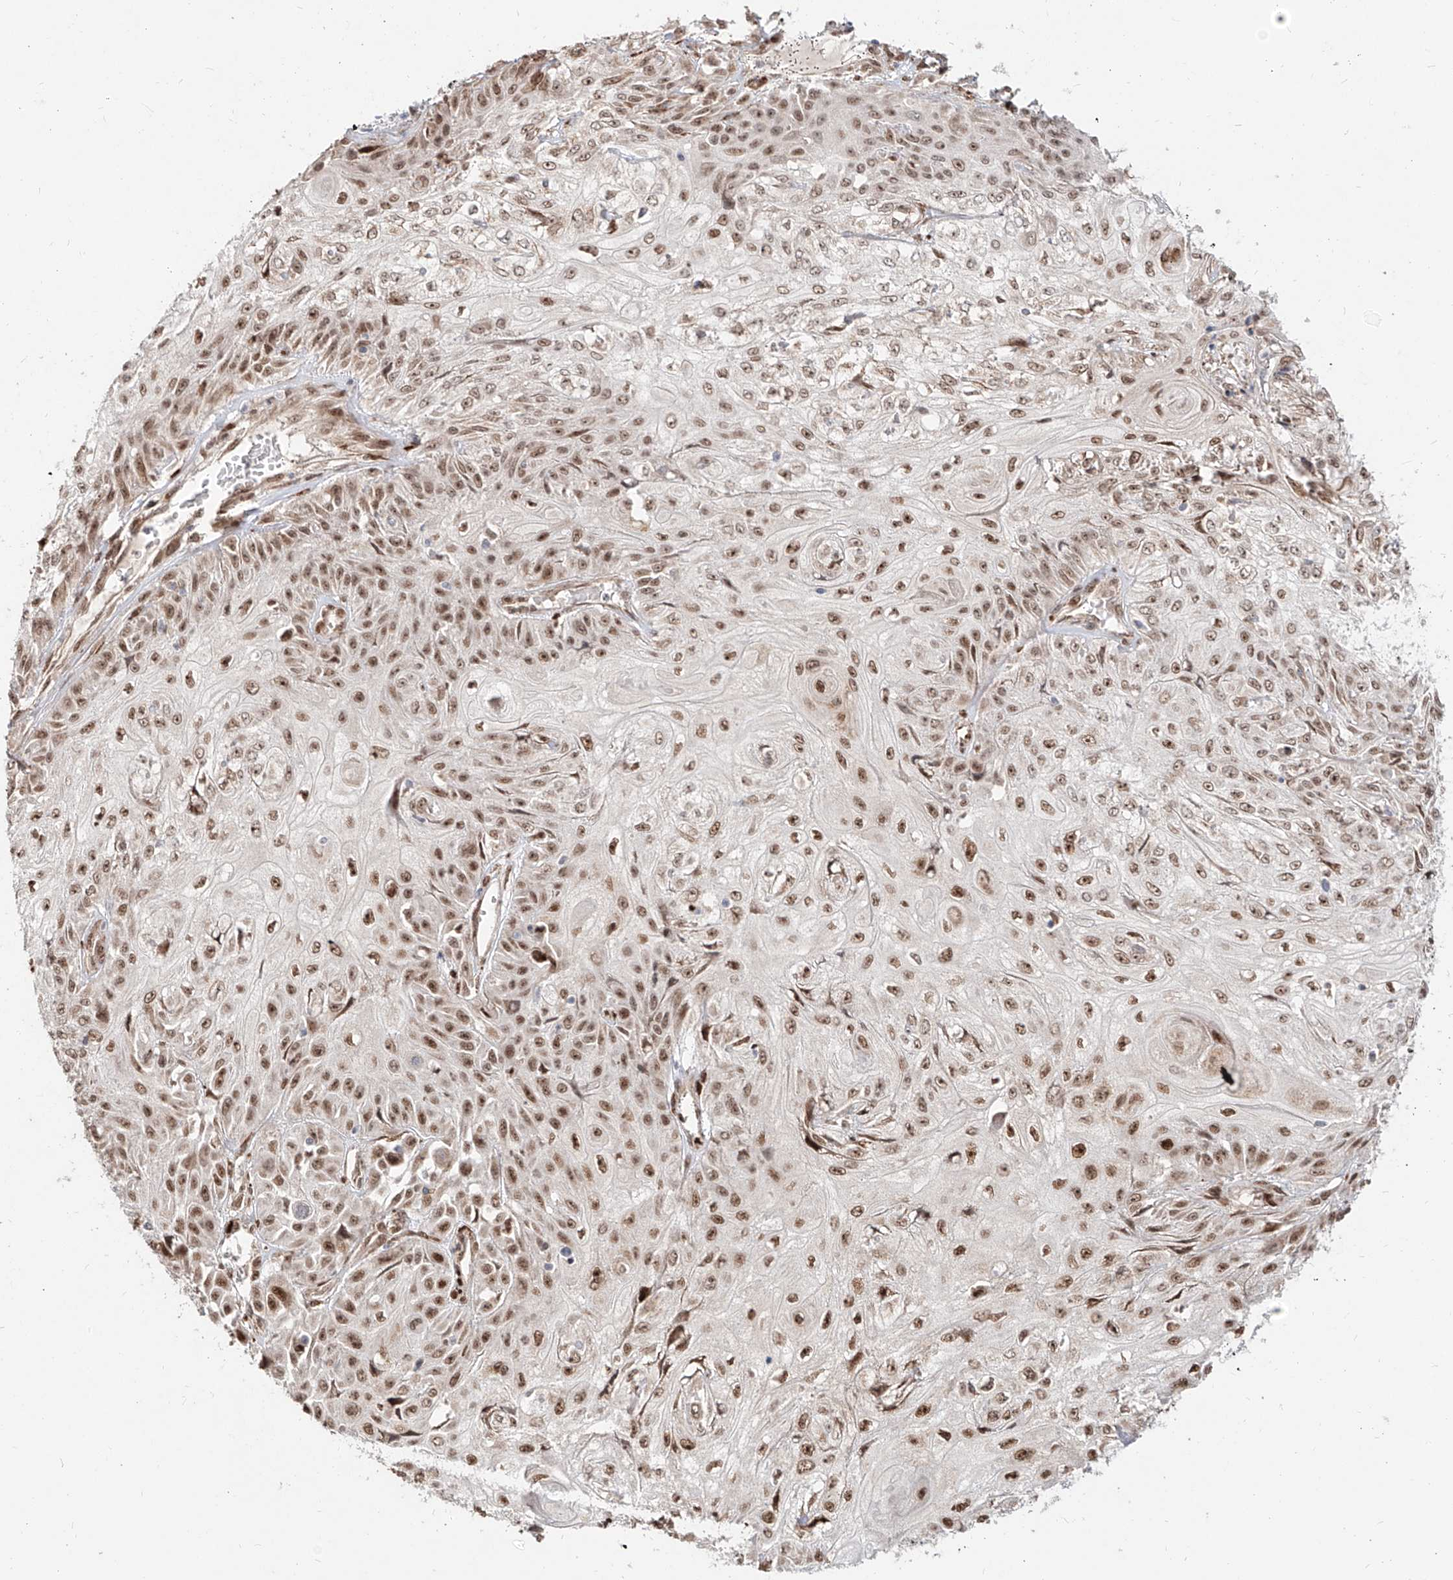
{"staining": {"intensity": "moderate", "quantity": ">75%", "location": "nuclear"}, "tissue": "skin cancer", "cell_type": "Tumor cells", "image_type": "cancer", "snomed": [{"axis": "morphology", "description": "Squamous cell carcinoma, NOS"}, {"axis": "morphology", "description": "Squamous cell carcinoma, metastatic, NOS"}, {"axis": "topography", "description": "Skin"}, {"axis": "topography", "description": "Lymph node"}], "caption": "Skin metastatic squamous cell carcinoma tissue shows moderate nuclear expression in about >75% of tumor cells", "gene": "ZNF710", "patient": {"sex": "male", "age": 75}}